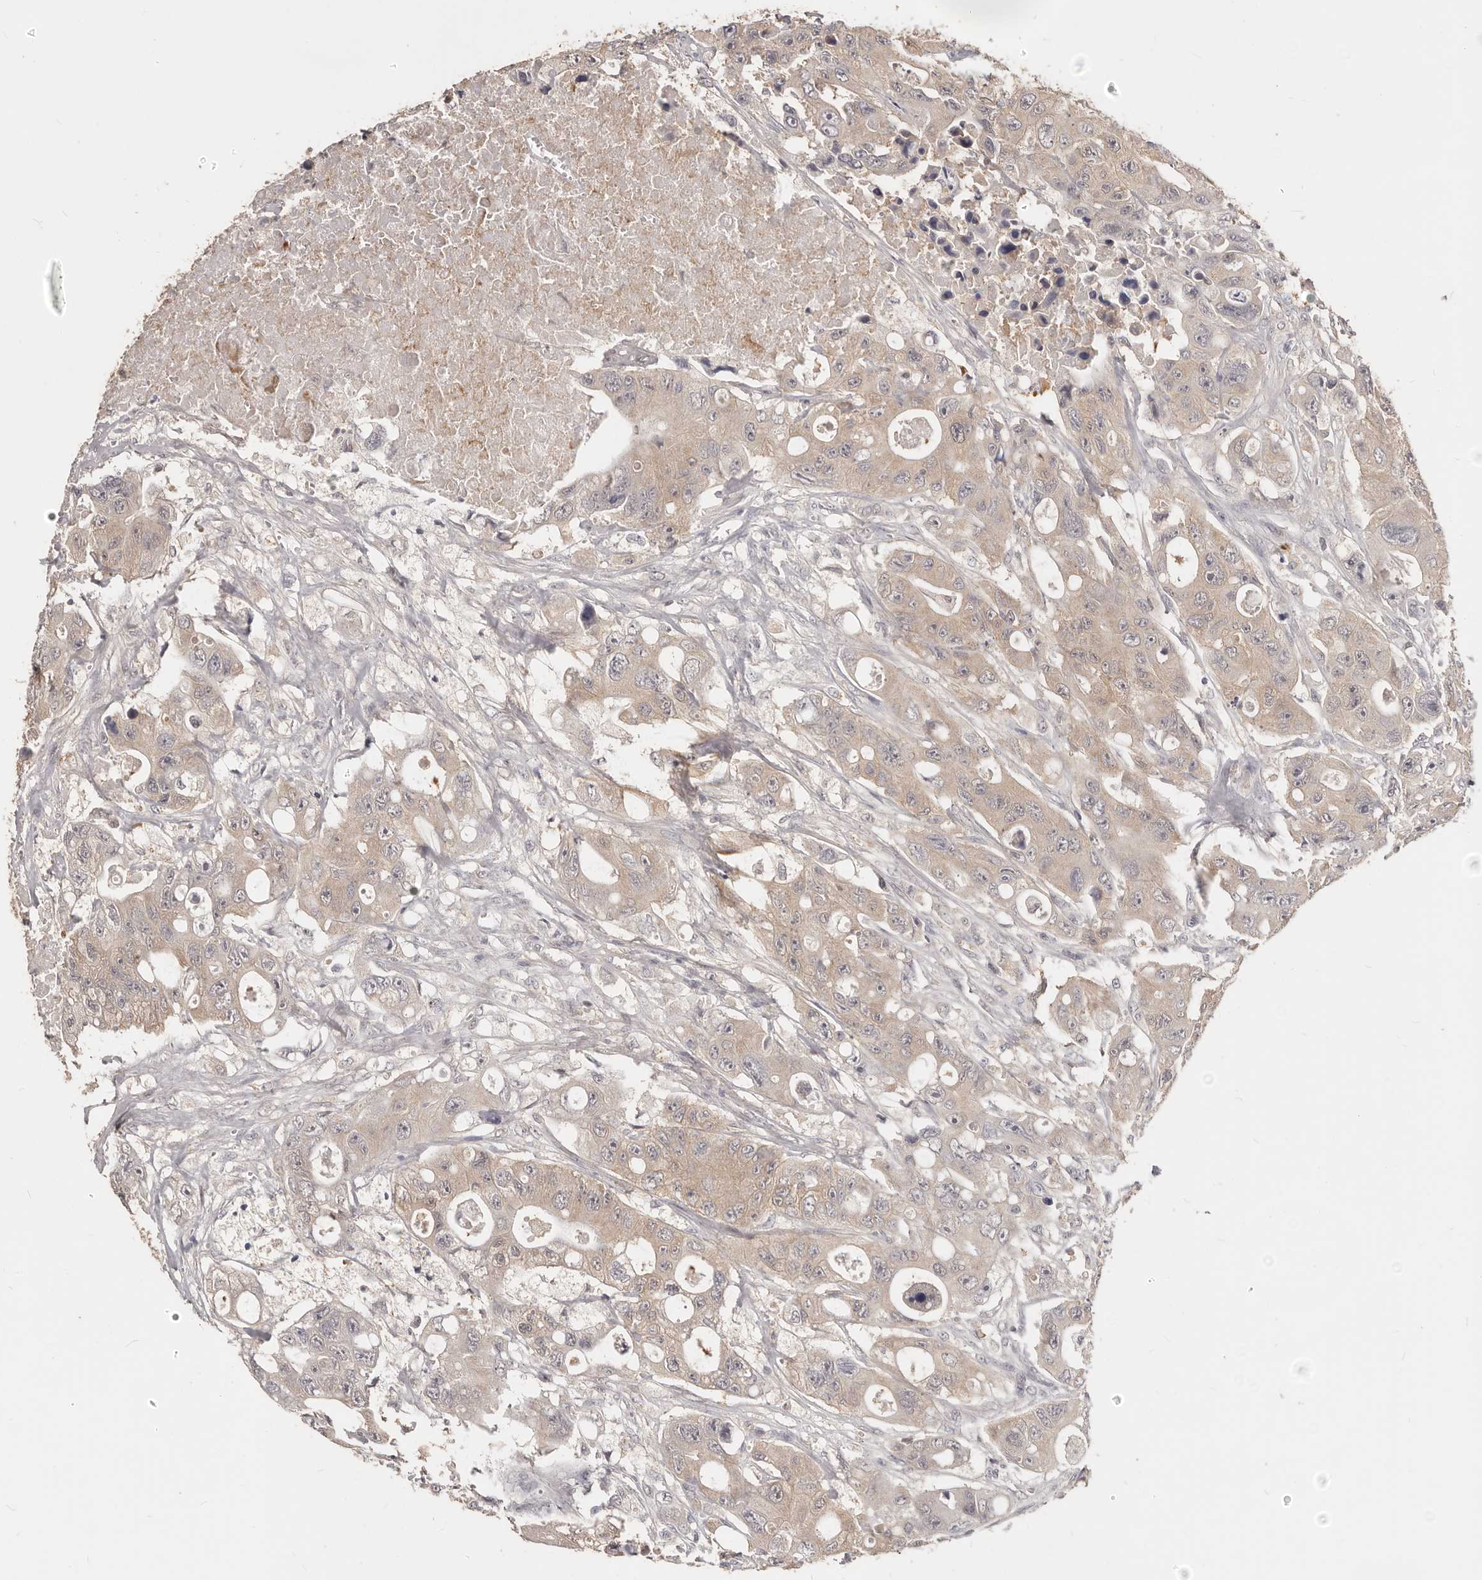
{"staining": {"intensity": "weak", "quantity": ">75%", "location": "cytoplasmic/membranous"}, "tissue": "colorectal cancer", "cell_type": "Tumor cells", "image_type": "cancer", "snomed": [{"axis": "morphology", "description": "Adenocarcinoma, NOS"}, {"axis": "topography", "description": "Colon"}], "caption": "Weak cytoplasmic/membranous expression for a protein is seen in approximately >75% of tumor cells of adenocarcinoma (colorectal) using immunohistochemistry.", "gene": "TSPAN13", "patient": {"sex": "female", "age": 46}}